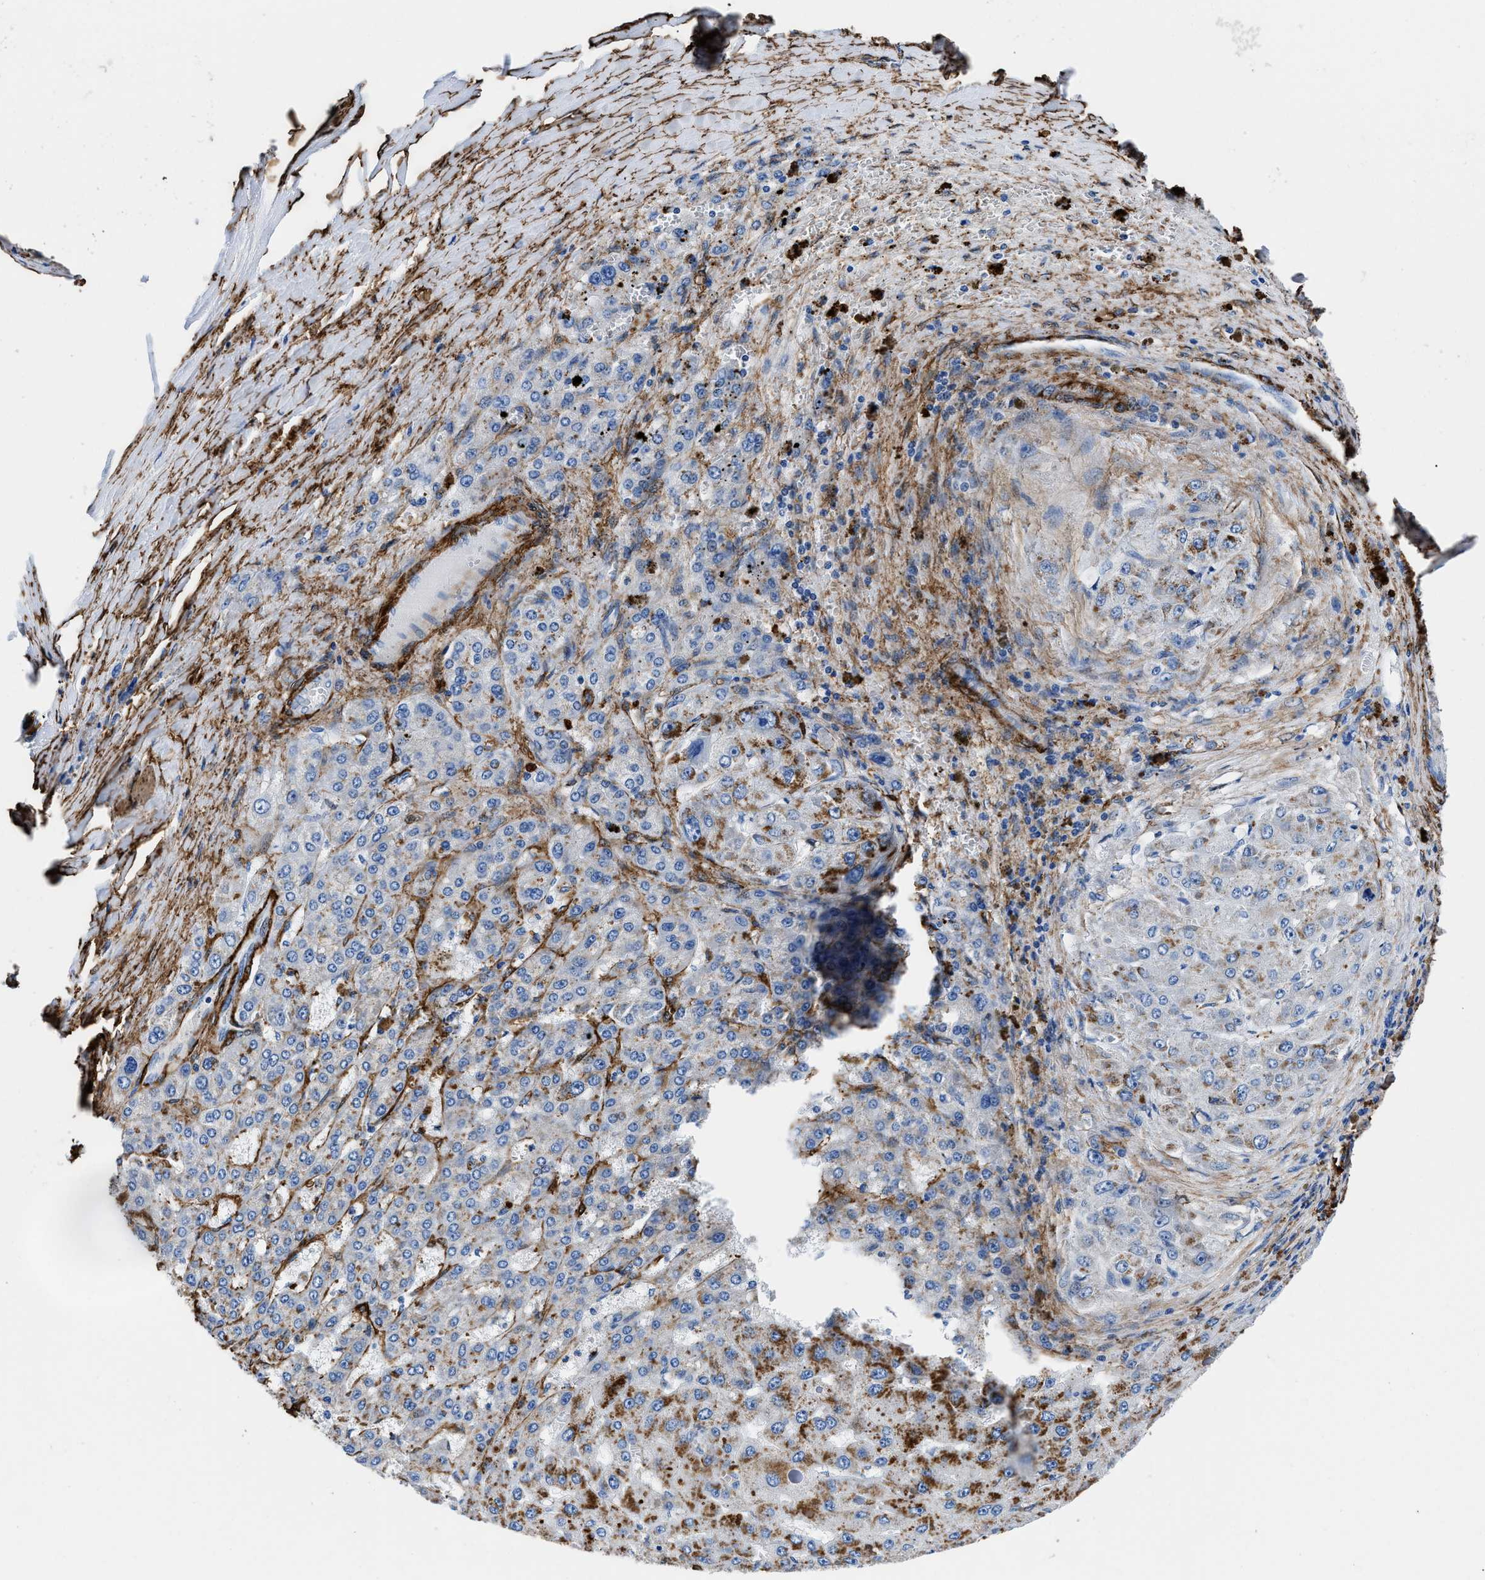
{"staining": {"intensity": "moderate", "quantity": "<25%", "location": "cytoplasmic/membranous"}, "tissue": "liver cancer", "cell_type": "Tumor cells", "image_type": "cancer", "snomed": [{"axis": "morphology", "description": "Carcinoma, Hepatocellular, NOS"}, {"axis": "topography", "description": "Liver"}], "caption": "Tumor cells reveal low levels of moderate cytoplasmic/membranous staining in about <25% of cells in liver cancer (hepatocellular carcinoma).", "gene": "TEX261", "patient": {"sex": "female", "age": 73}}